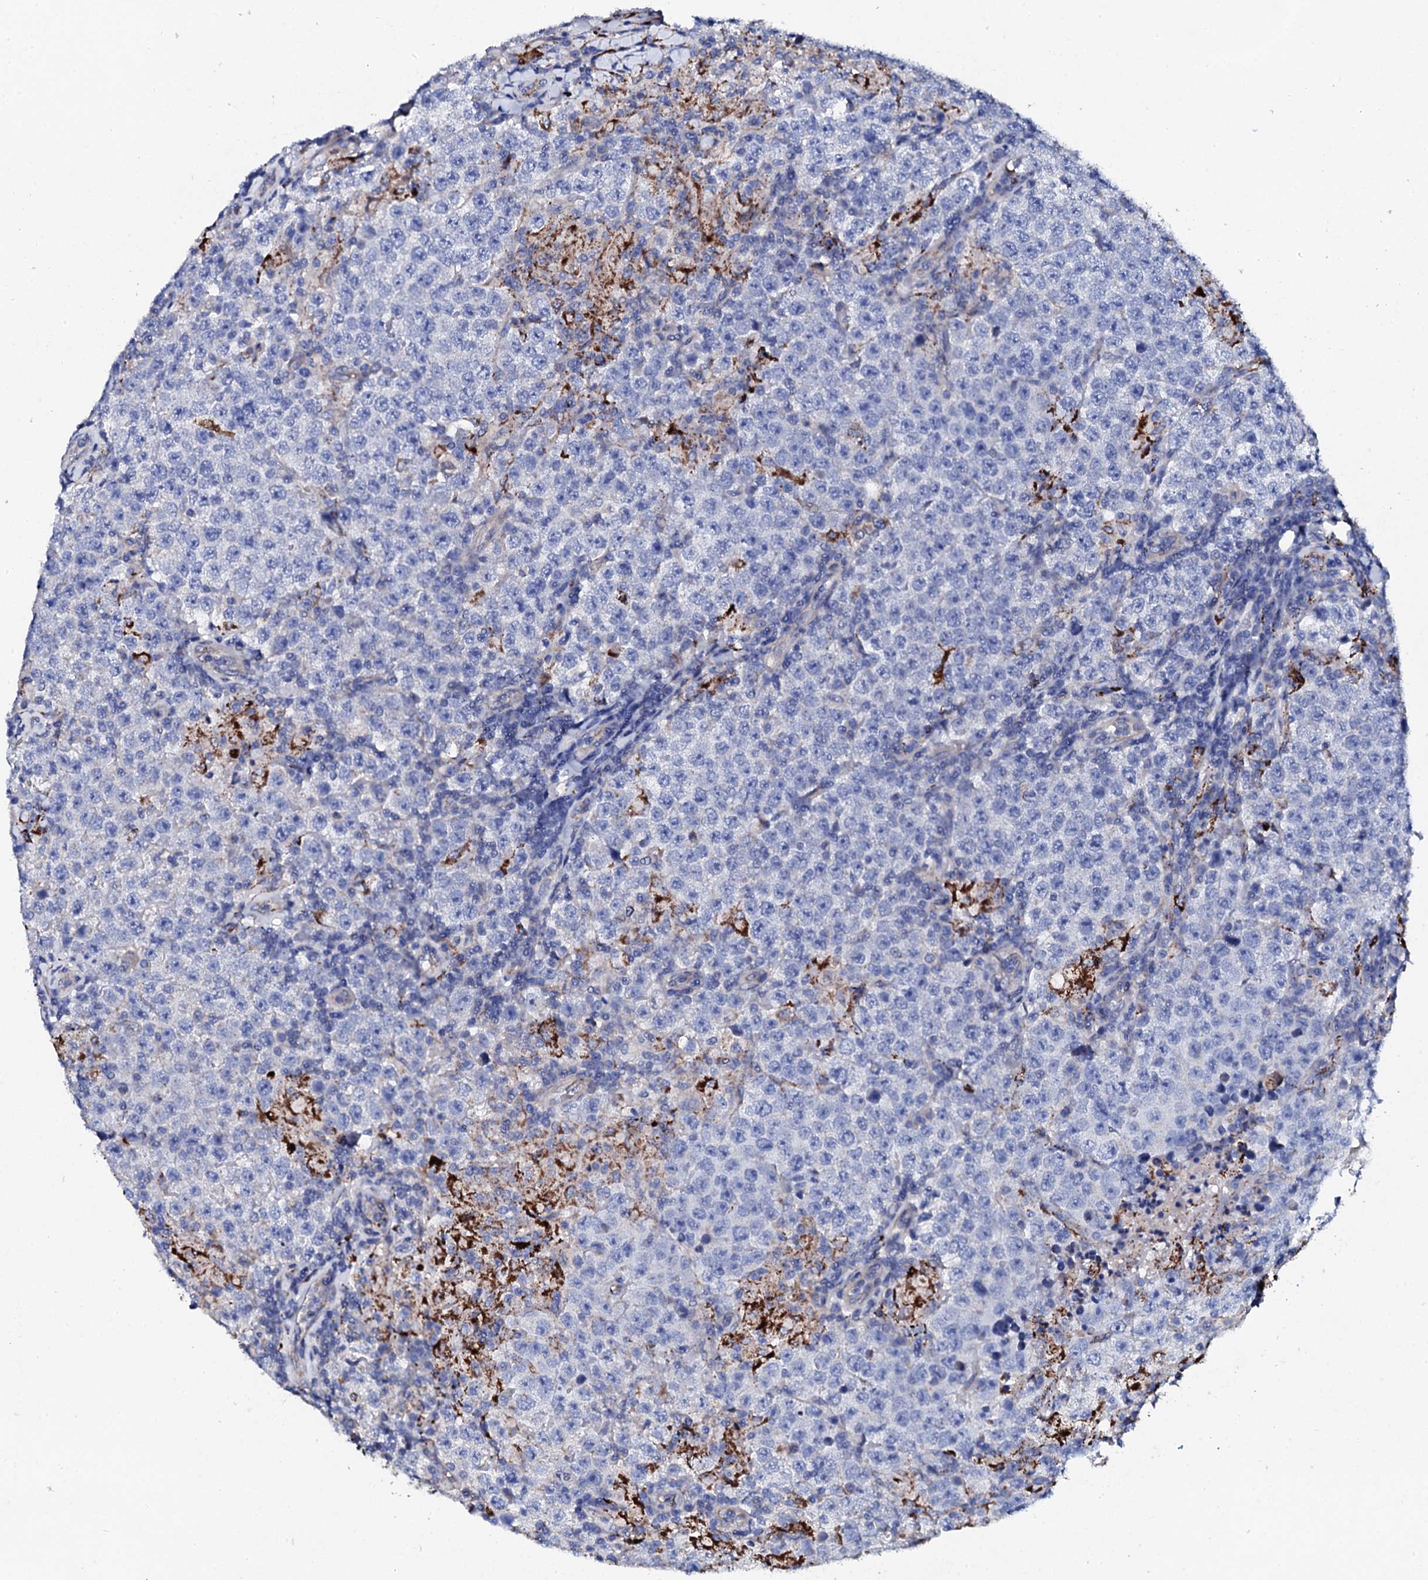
{"staining": {"intensity": "negative", "quantity": "none", "location": "none"}, "tissue": "testis cancer", "cell_type": "Tumor cells", "image_type": "cancer", "snomed": [{"axis": "morphology", "description": "Normal tissue, NOS"}, {"axis": "morphology", "description": "Urothelial carcinoma, High grade"}, {"axis": "morphology", "description": "Seminoma, NOS"}, {"axis": "morphology", "description": "Carcinoma, Embryonal, NOS"}, {"axis": "topography", "description": "Urinary bladder"}, {"axis": "topography", "description": "Testis"}], "caption": "This is a micrograph of IHC staining of testis cancer (urothelial carcinoma (high-grade)), which shows no positivity in tumor cells.", "gene": "KLHL32", "patient": {"sex": "male", "age": 41}}